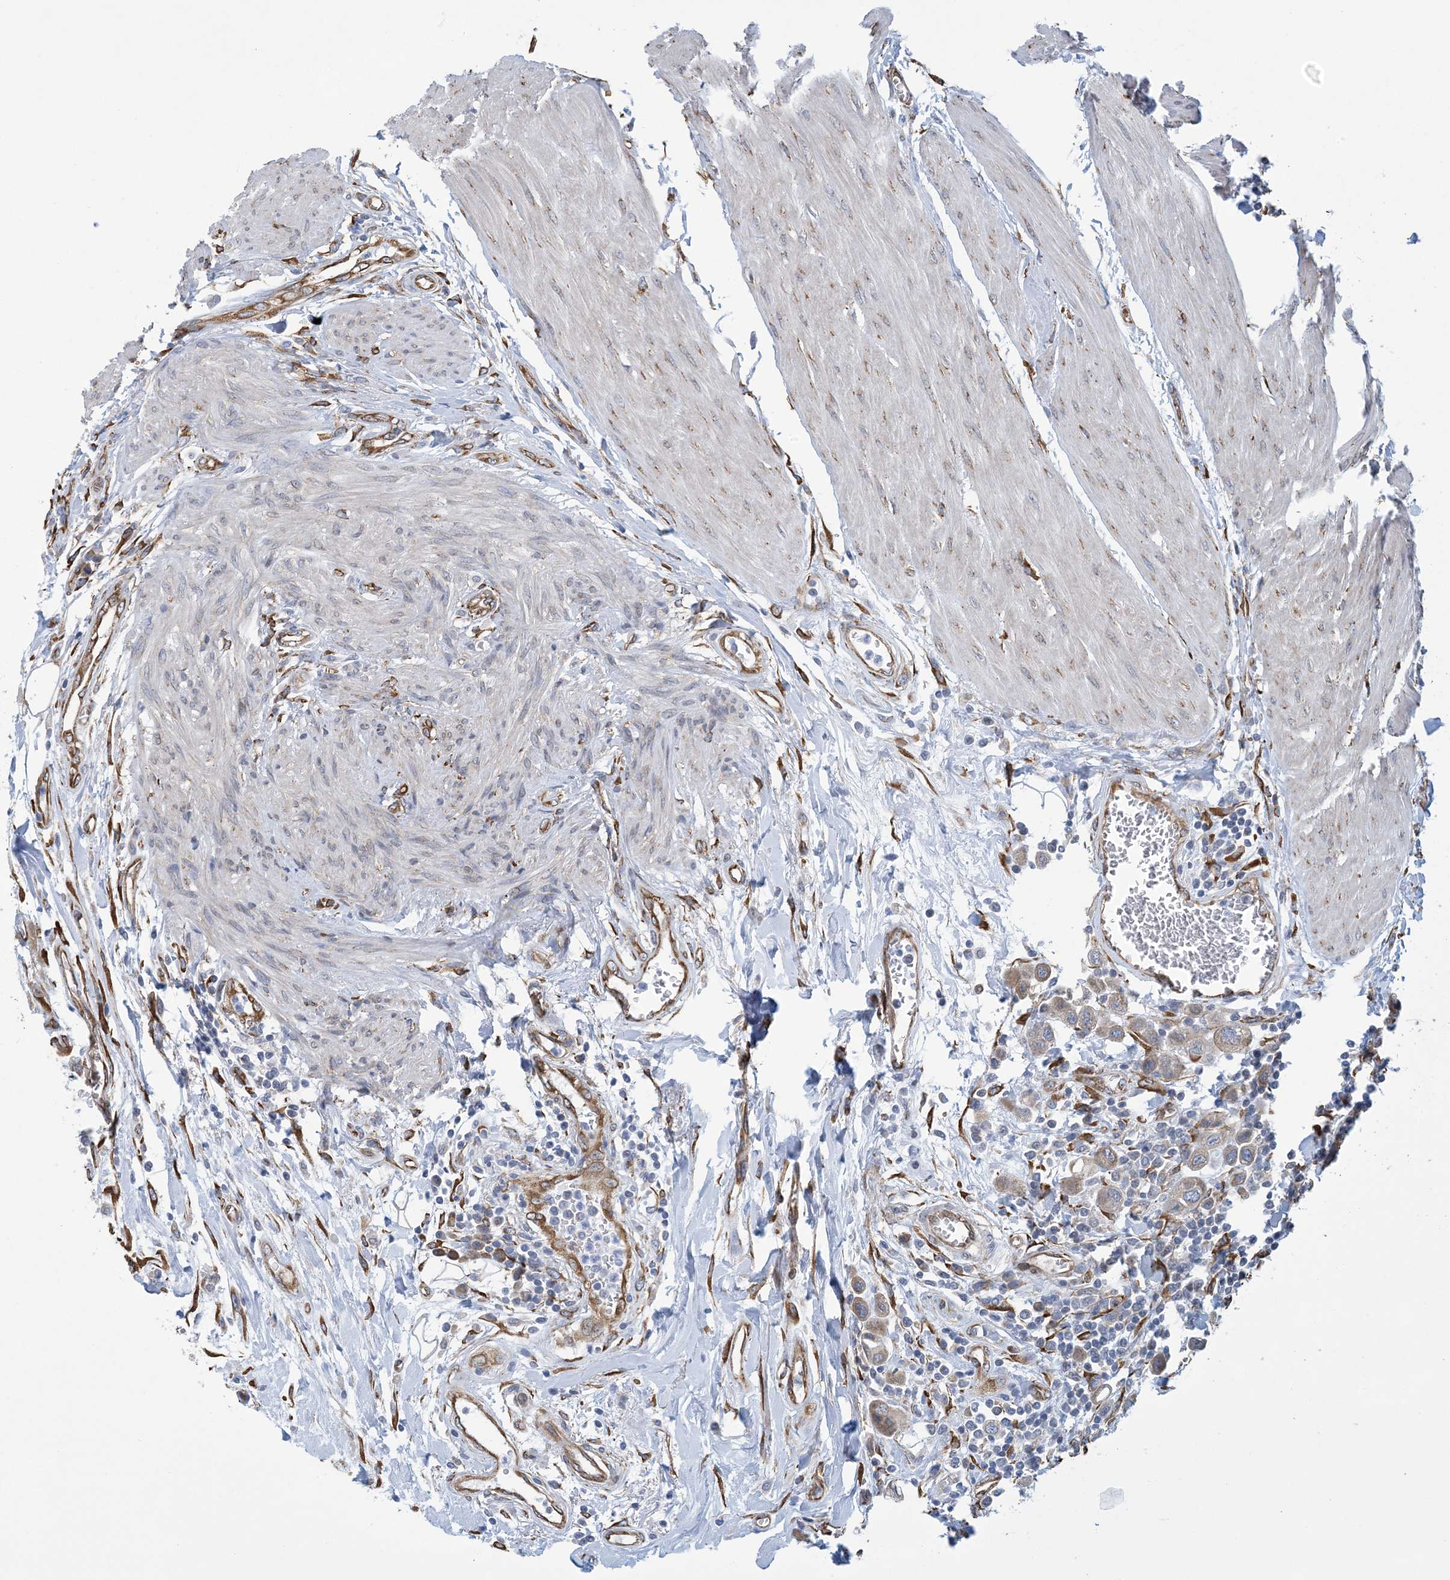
{"staining": {"intensity": "weak", "quantity": "25%-75%", "location": "cytoplasmic/membranous"}, "tissue": "urothelial cancer", "cell_type": "Tumor cells", "image_type": "cancer", "snomed": [{"axis": "morphology", "description": "Urothelial carcinoma, High grade"}, {"axis": "topography", "description": "Urinary bladder"}], "caption": "A micrograph of human urothelial cancer stained for a protein exhibits weak cytoplasmic/membranous brown staining in tumor cells.", "gene": "CCDC14", "patient": {"sex": "male", "age": 50}}